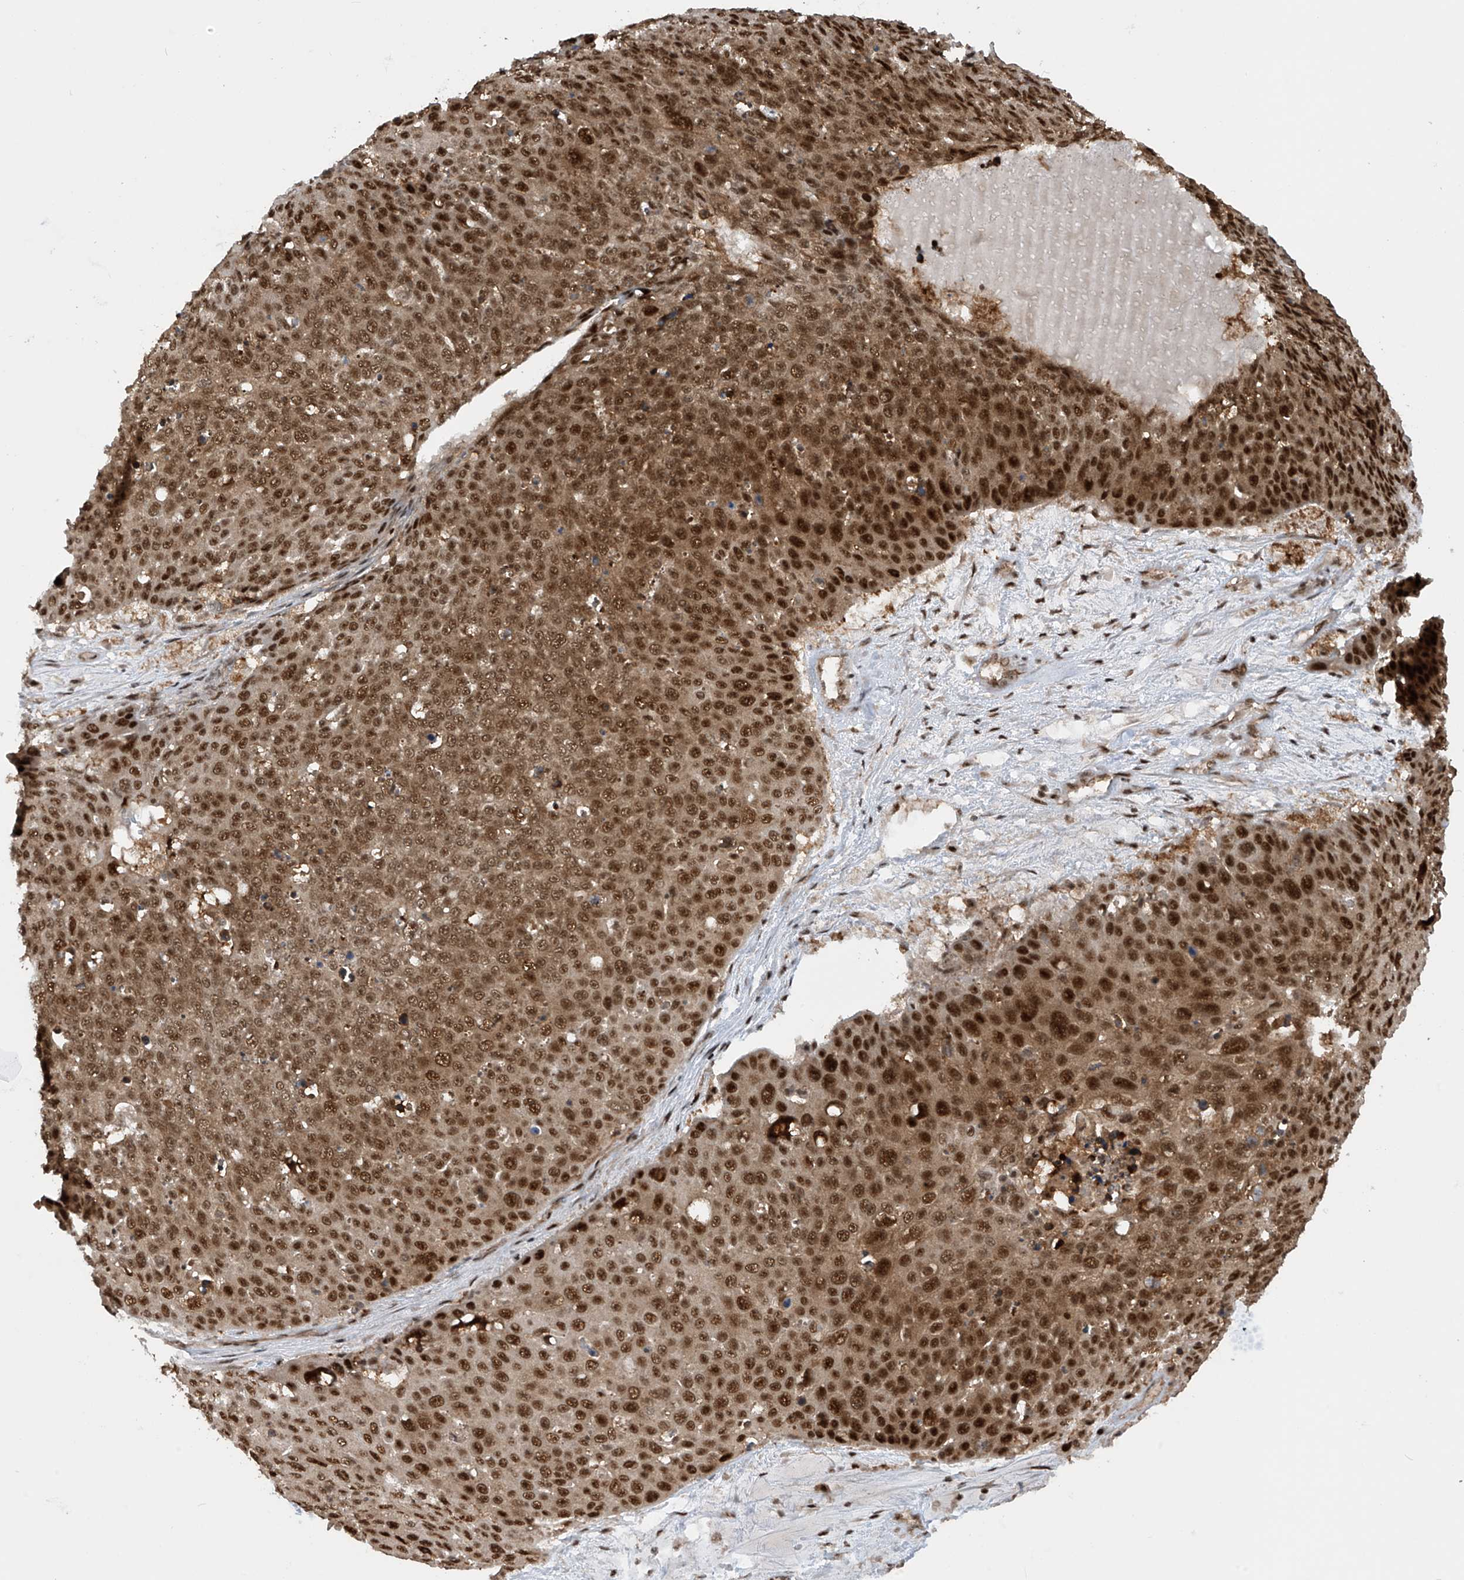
{"staining": {"intensity": "strong", "quantity": ">75%", "location": "nuclear"}, "tissue": "skin cancer", "cell_type": "Tumor cells", "image_type": "cancer", "snomed": [{"axis": "morphology", "description": "Squamous cell carcinoma, NOS"}, {"axis": "topography", "description": "Skin"}], "caption": "Immunohistochemistry image of human skin squamous cell carcinoma stained for a protein (brown), which displays high levels of strong nuclear staining in approximately >75% of tumor cells.", "gene": "LAGE3", "patient": {"sex": "male", "age": 71}}